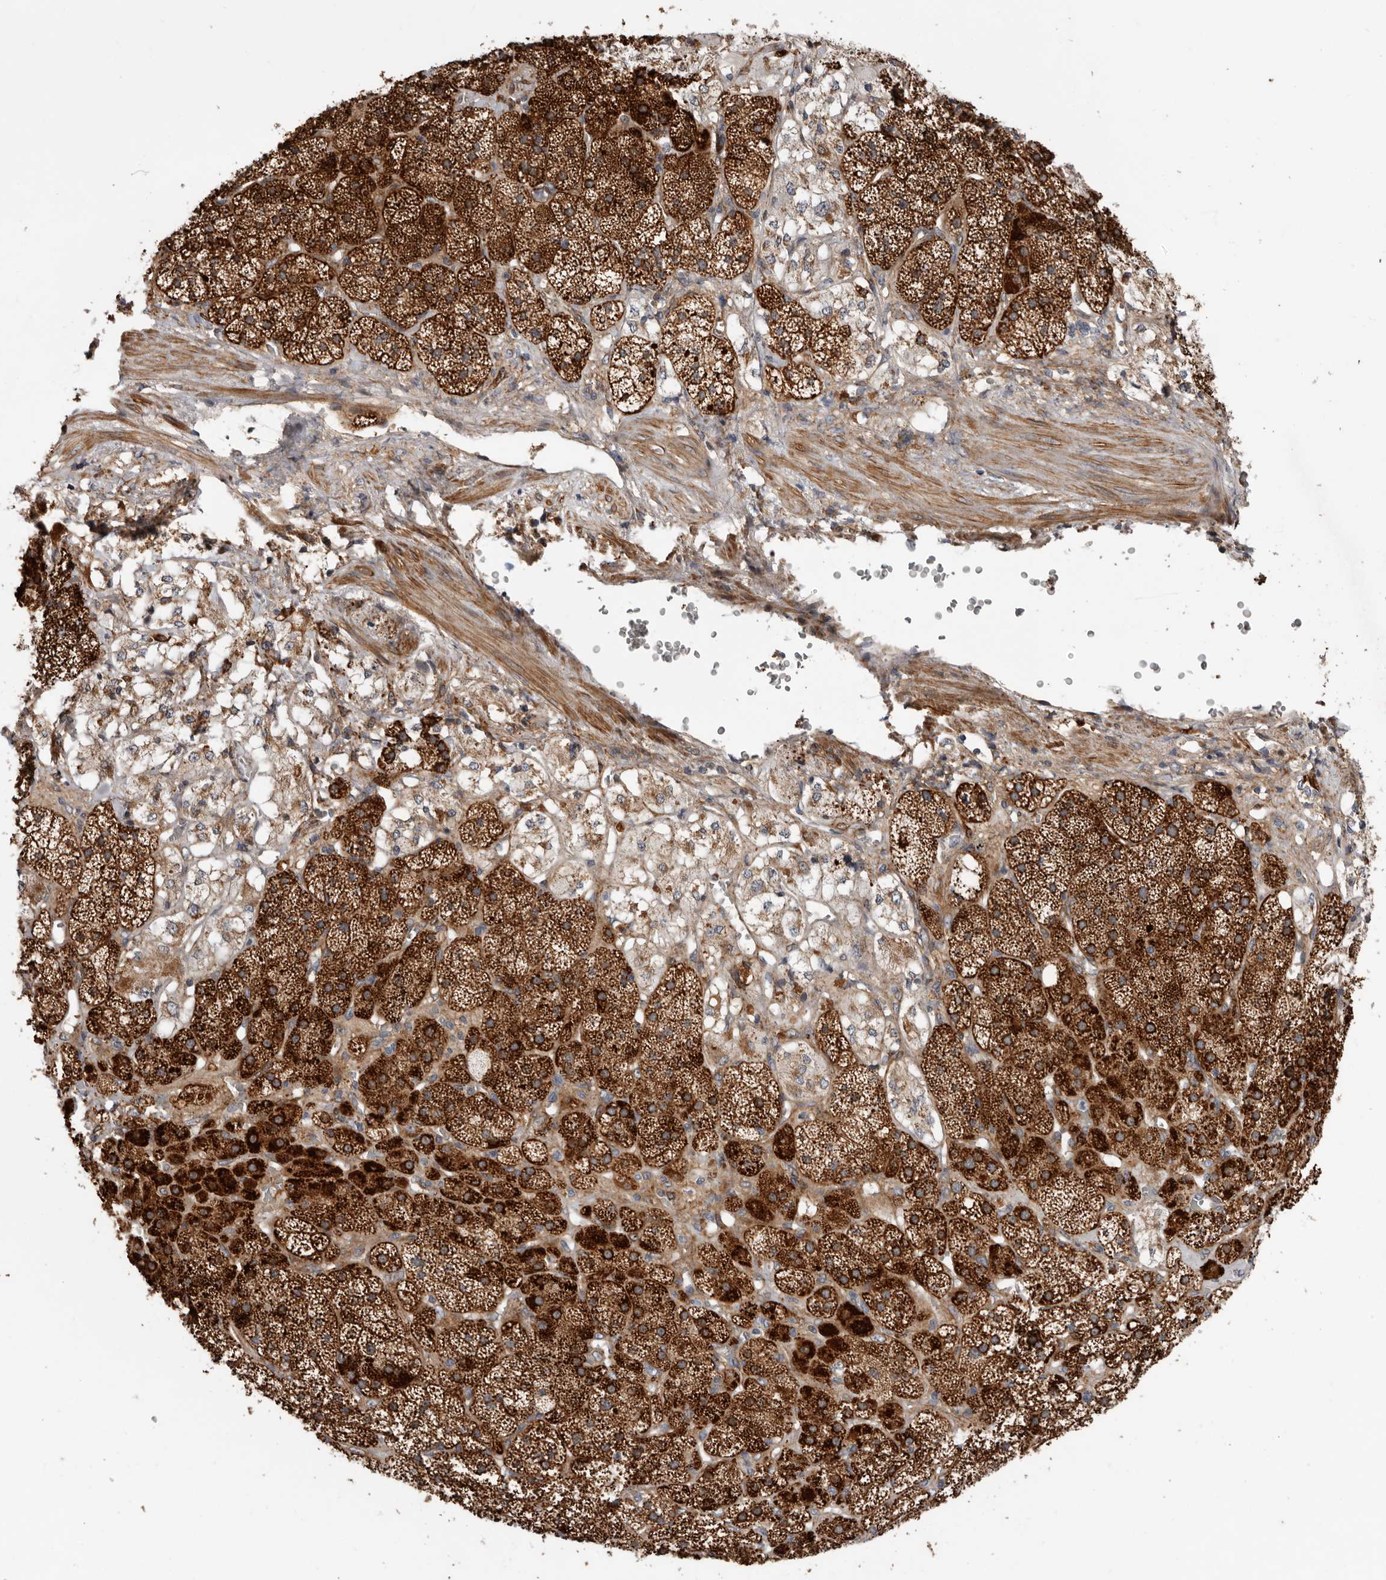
{"staining": {"intensity": "strong", "quantity": ">75%", "location": "cytoplasmic/membranous"}, "tissue": "adrenal gland", "cell_type": "Glandular cells", "image_type": "normal", "snomed": [{"axis": "morphology", "description": "Normal tissue, NOS"}, {"axis": "topography", "description": "Adrenal gland"}], "caption": "Immunohistochemistry micrograph of unremarkable adrenal gland stained for a protein (brown), which displays high levels of strong cytoplasmic/membranous expression in about >75% of glandular cells.", "gene": "PROKR1", "patient": {"sex": "male", "age": 57}}